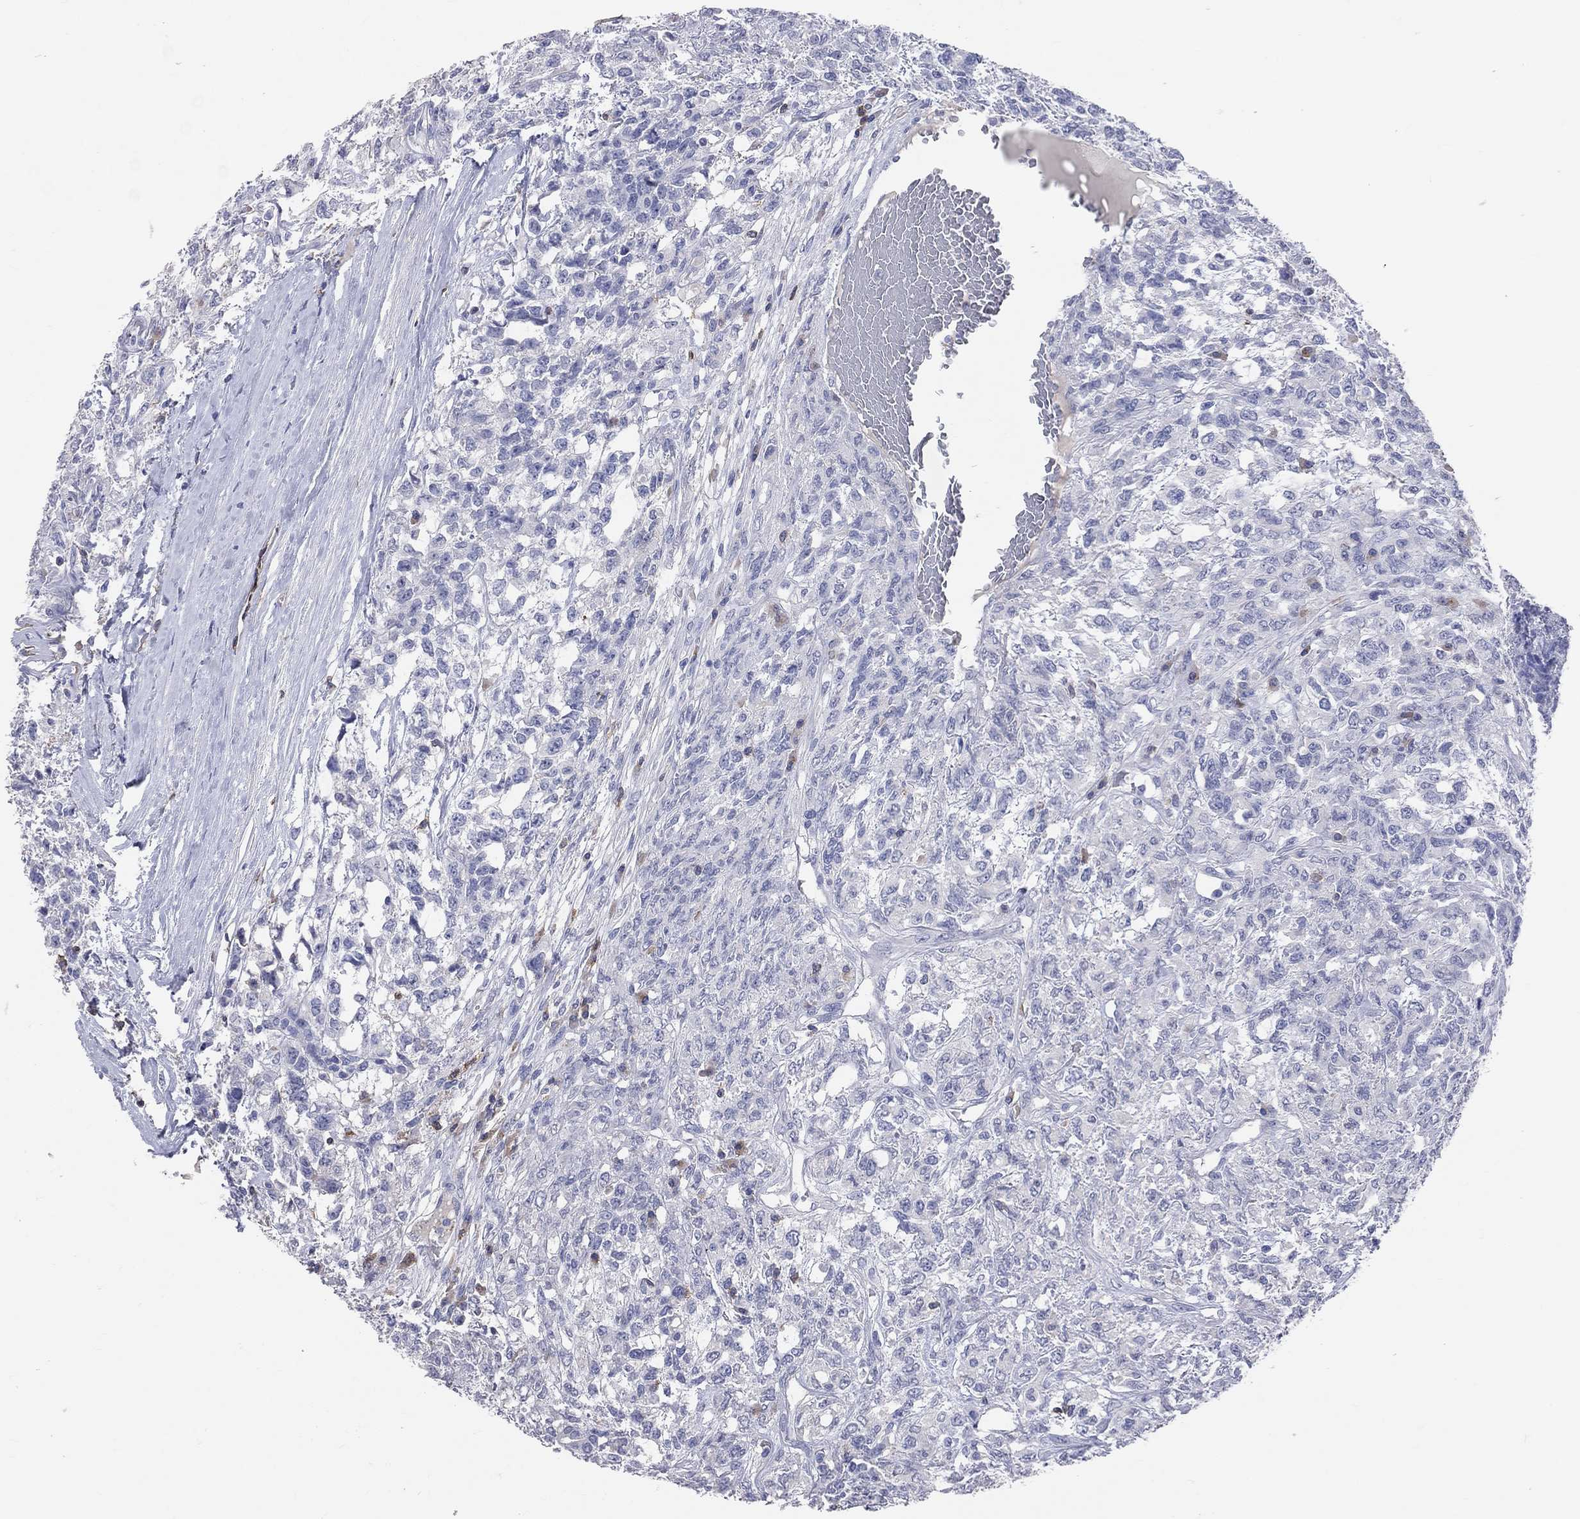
{"staining": {"intensity": "negative", "quantity": "none", "location": "none"}, "tissue": "testis cancer", "cell_type": "Tumor cells", "image_type": "cancer", "snomed": [{"axis": "morphology", "description": "Seminoma, NOS"}, {"axis": "topography", "description": "Testis"}], "caption": "Immunohistochemistry of testis seminoma displays no staining in tumor cells.", "gene": "LAT", "patient": {"sex": "male", "age": 52}}